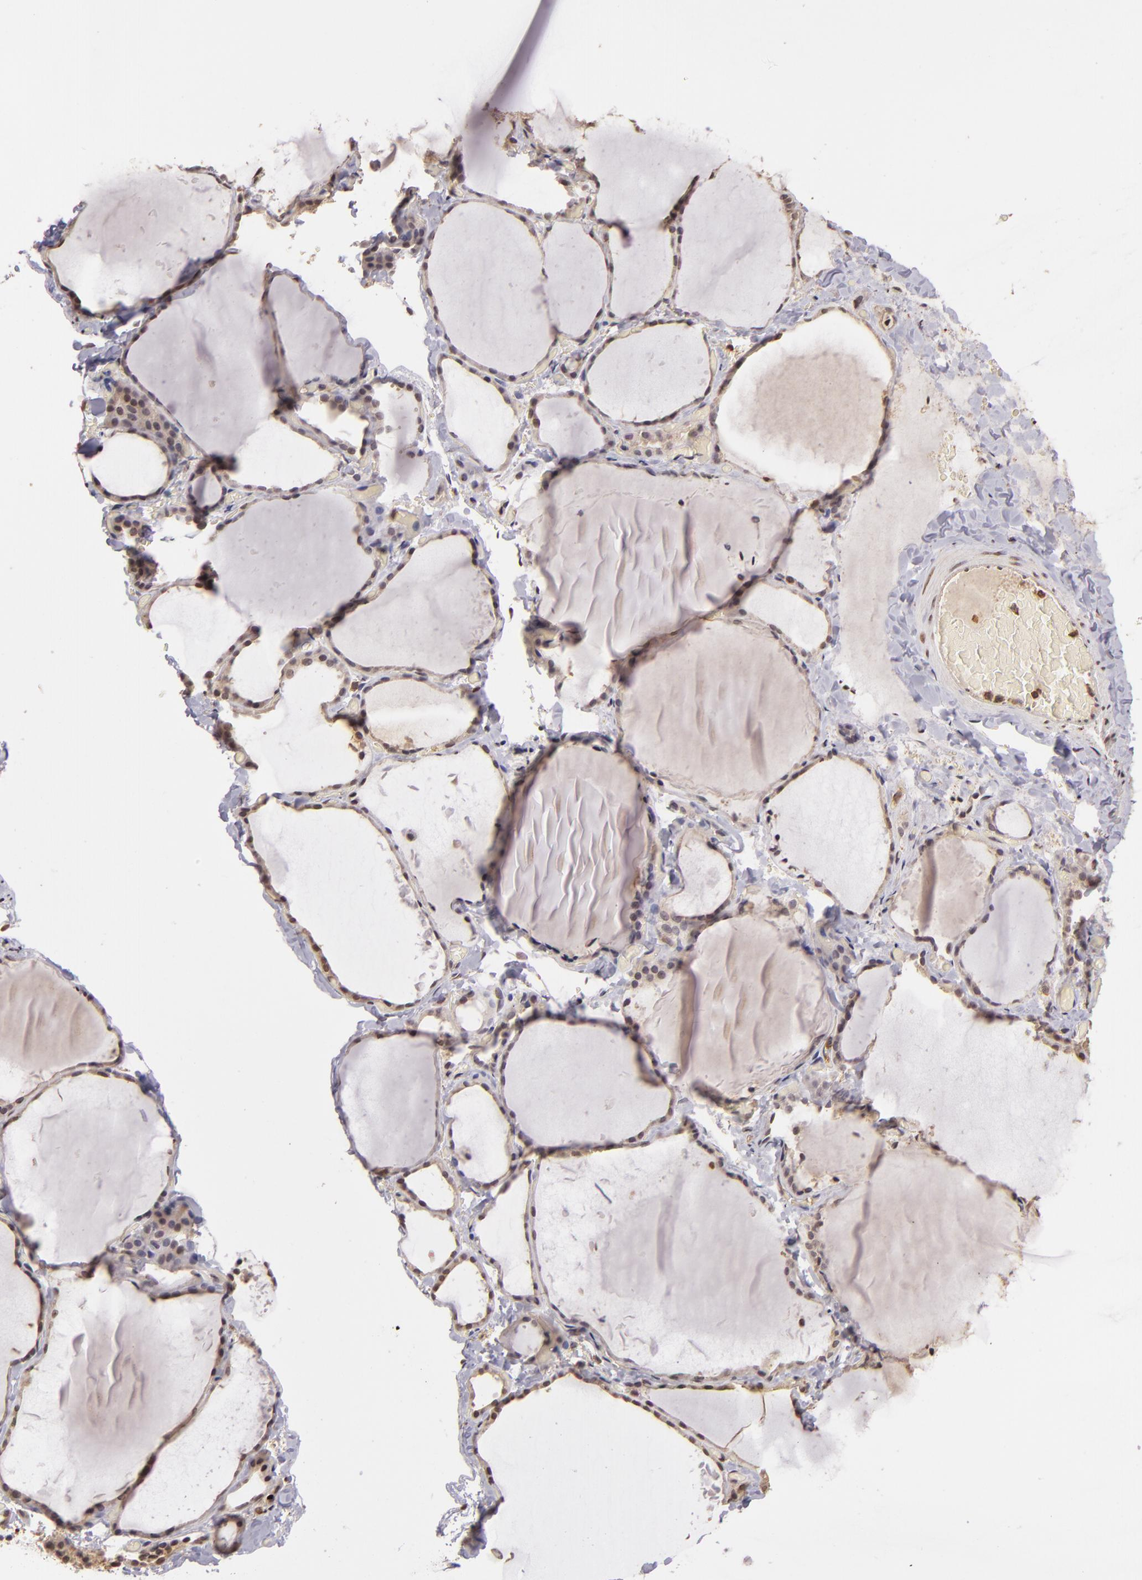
{"staining": {"intensity": "weak", "quantity": "25%-75%", "location": "nuclear"}, "tissue": "thyroid gland", "cell_type": "Glandular cells", "image_type": "normal", "snomed": [{"axis": "morphology", "description": "Normal tissue, NOS"}, {"axis": "topography", "description": "Thyroid gland"}], "caption": "IHC histopathology image of normal thyroid gland stained for a protein (brown), which shows low levels of weak nuclear staining in approximately 25%-75% of glandular cells.", "gene": "ARPC2", "patient": {"sex": "female", "age": 22}}